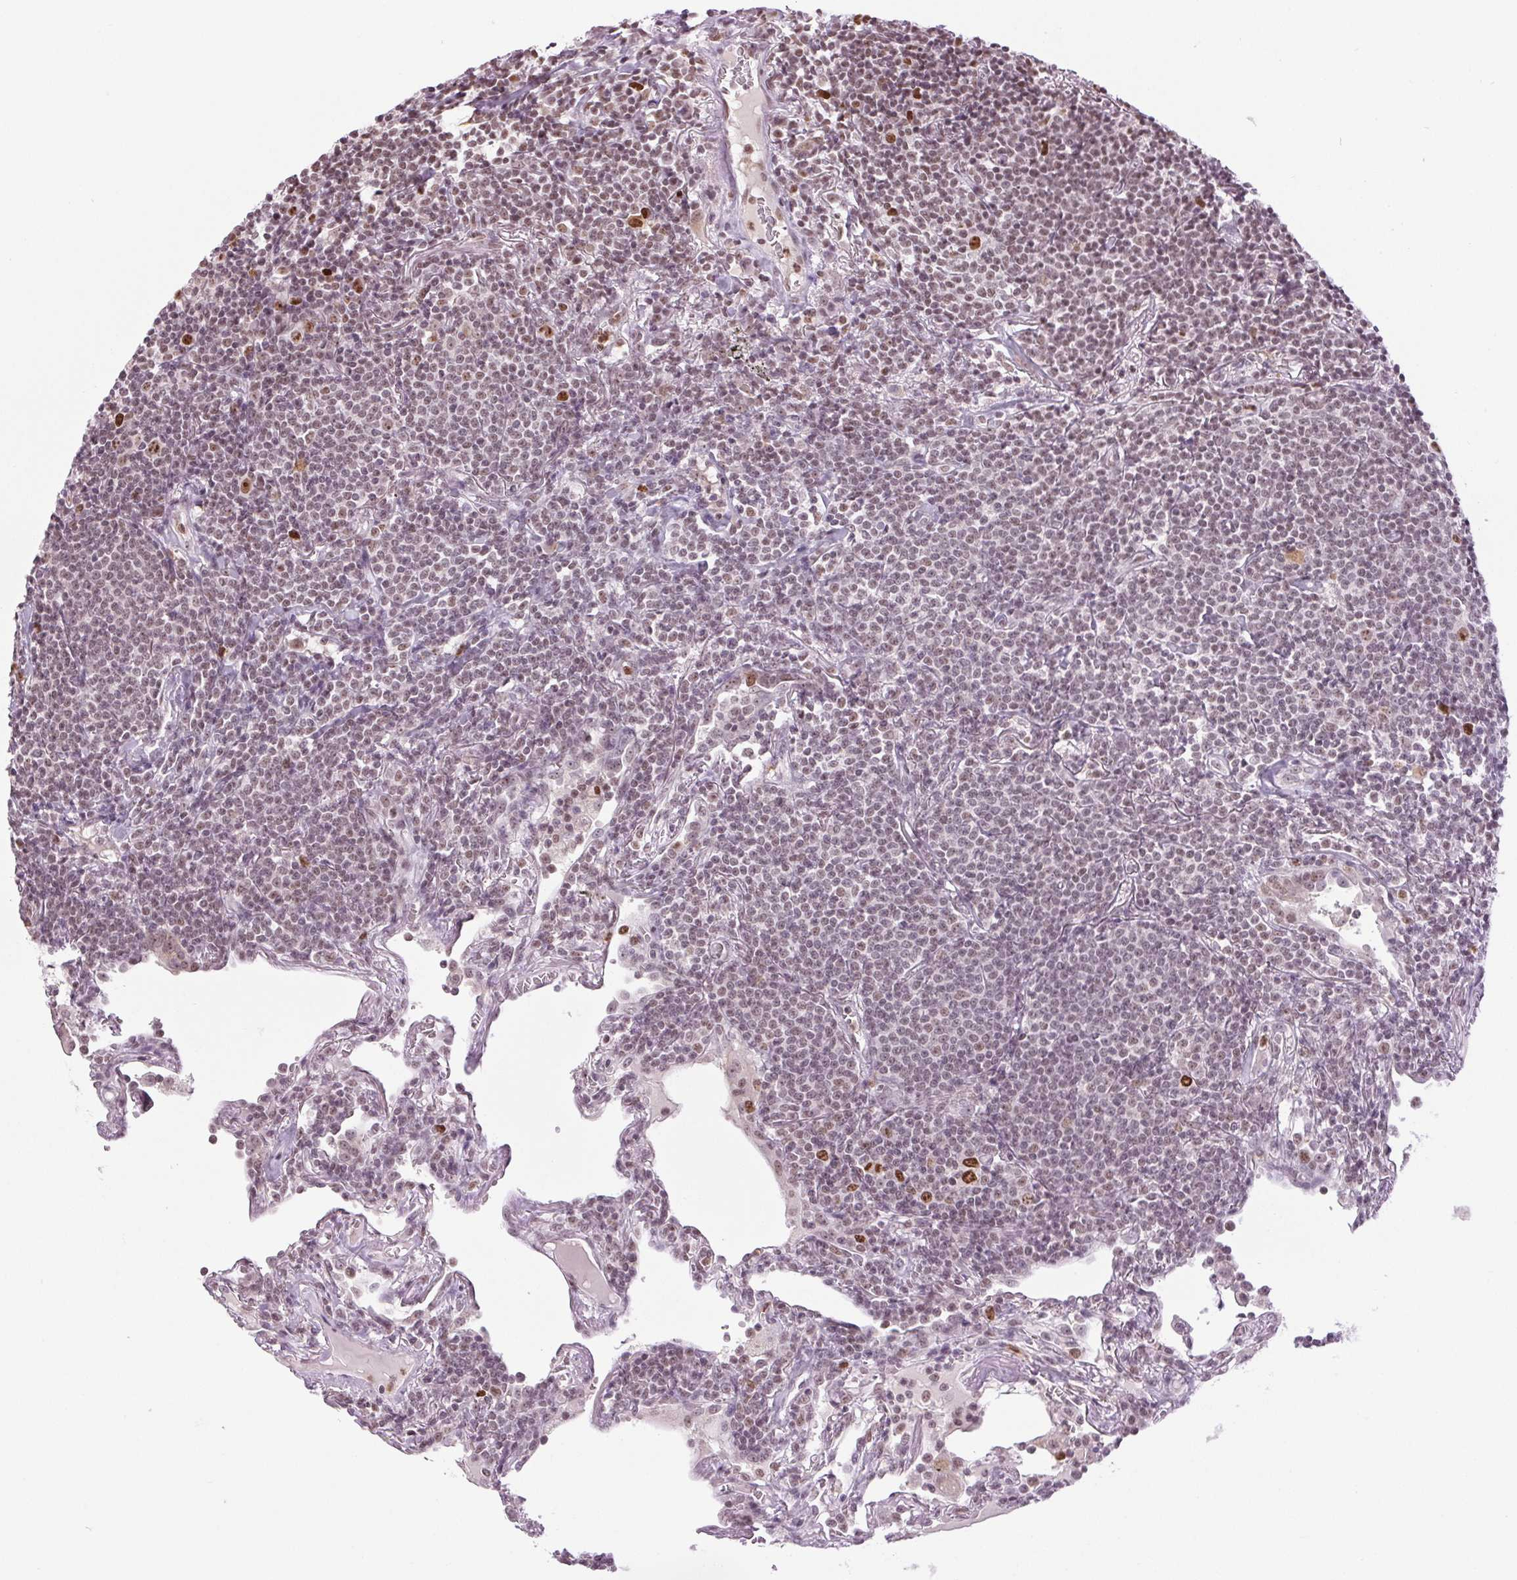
{"staining": {"intensity": "weak", "quantity": ">75%", "location": "nuclear"}, "tissue": "lymphoma", "cell_type": "Tumor cells", "image_type": "cancer", "snomed": [{"axis": "morphology", "description": "Malignant lymphoma, non-Hodgkin's type, Low grade"}, {"axis": "topography", "description": "Lung"}], "caption": "Approximately >75% of tumor cells in human low-grade malignant lymphoma, non-Hodgkin's type reveal weak nuclear protein expression as visualized by brown immunohistochemical staining.", "gene": "SMIM6", "patient": {"sex": "female", "age": 71}}